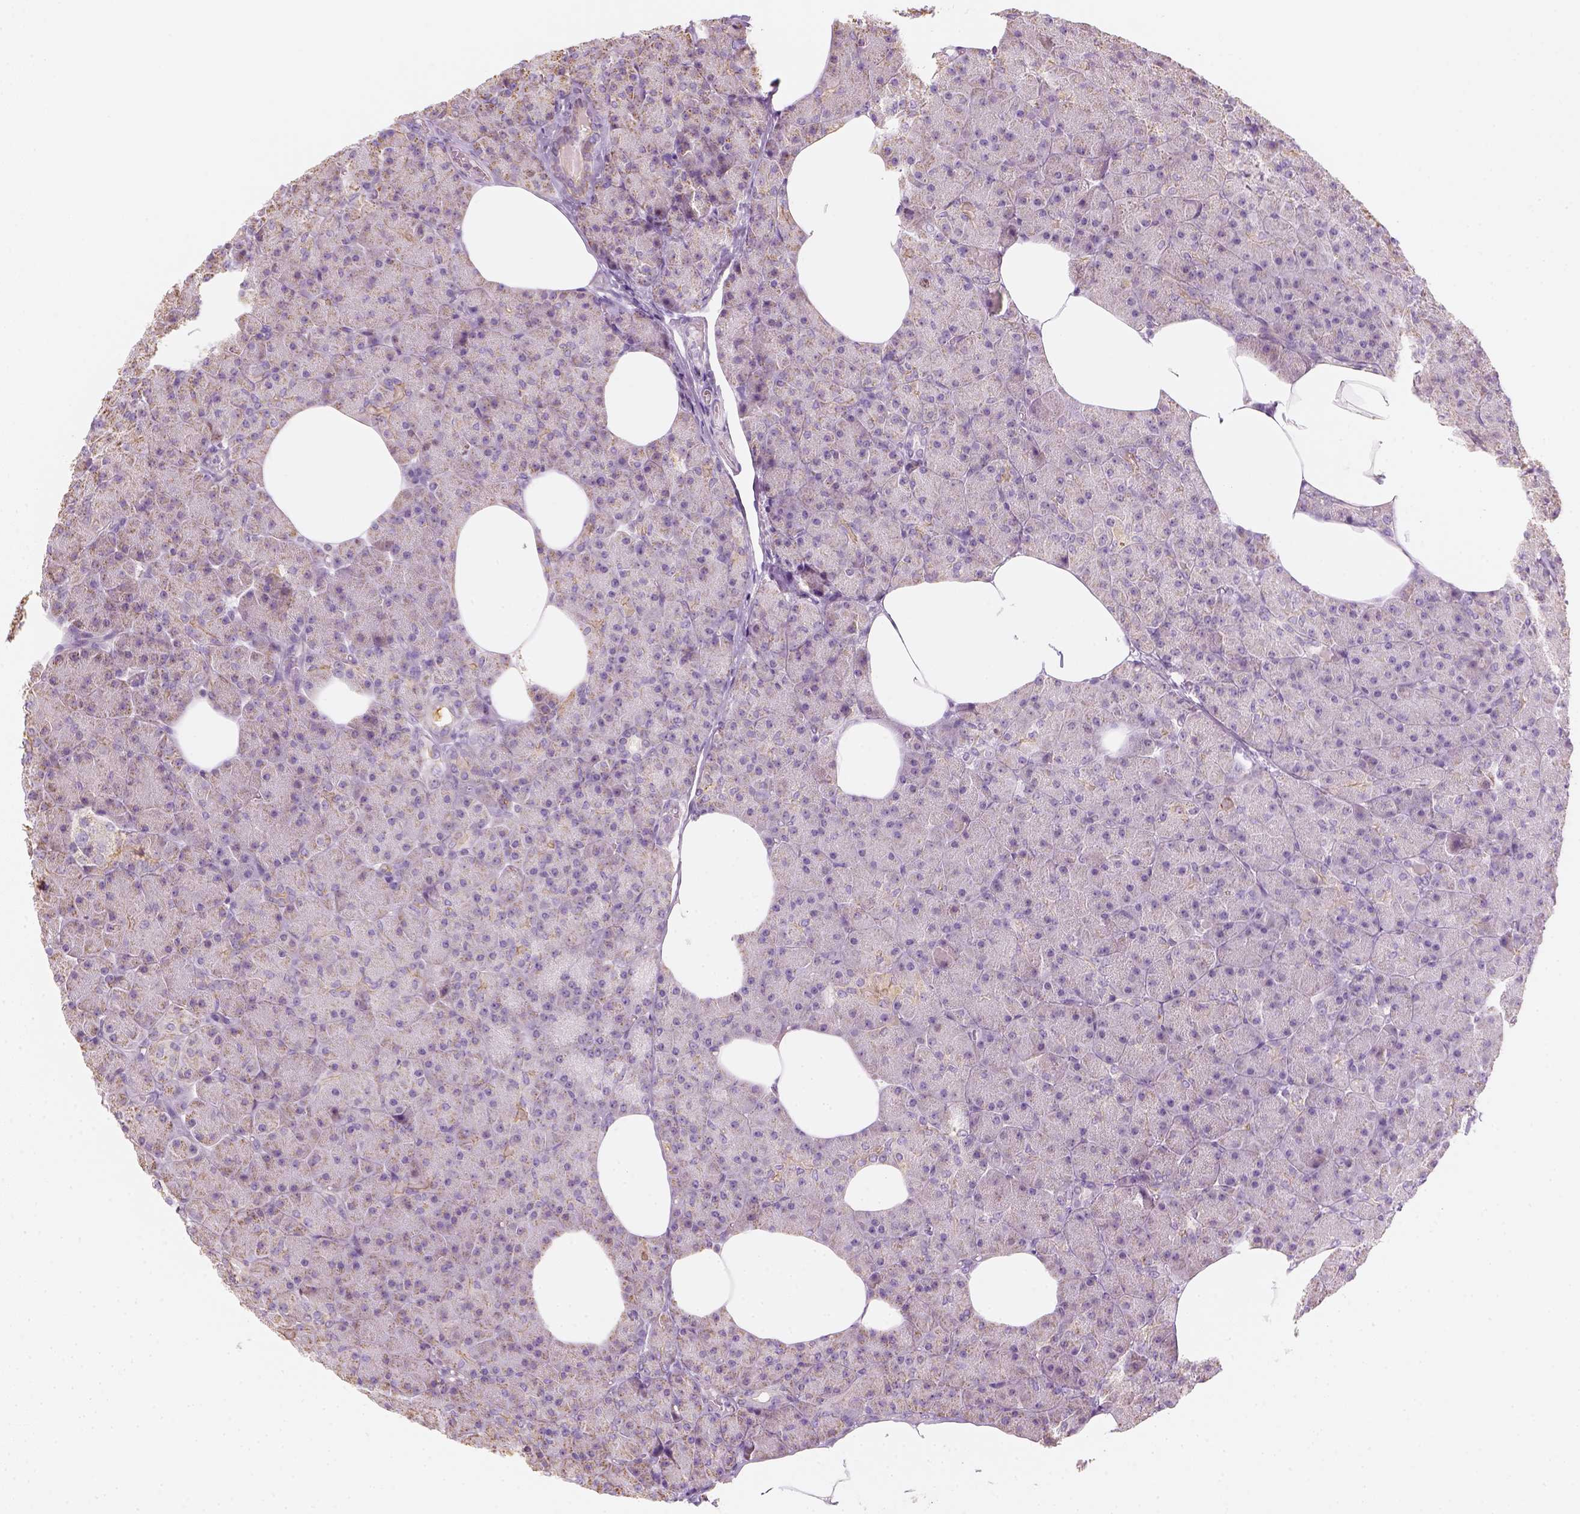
{"staining": {"intensity": "moderate", "quantity": "<25%", "location": "cytoplasmic/membranous"}, "tissue": "pancreas", "cell_type": "Exocrine glandular cells", "image_type": "normal", "snomed": [{"axis": "morphology", "description": "Normal tissue, NOS"}, {"axis": "topography", "description": "Pancreas"}], "caption": "A brown stain shows moderate cytoplasmic/membranous expression of a protein in exocrine glandular cells of benign pancreas. Using DAB (3,3'-diaminobenzidine) (brown) and hematoxylin (blue) stains, captured at high magnification using brightfield microscopy.", "gene": "LCA5", "patient": {"sex": "female", "age": 45}}